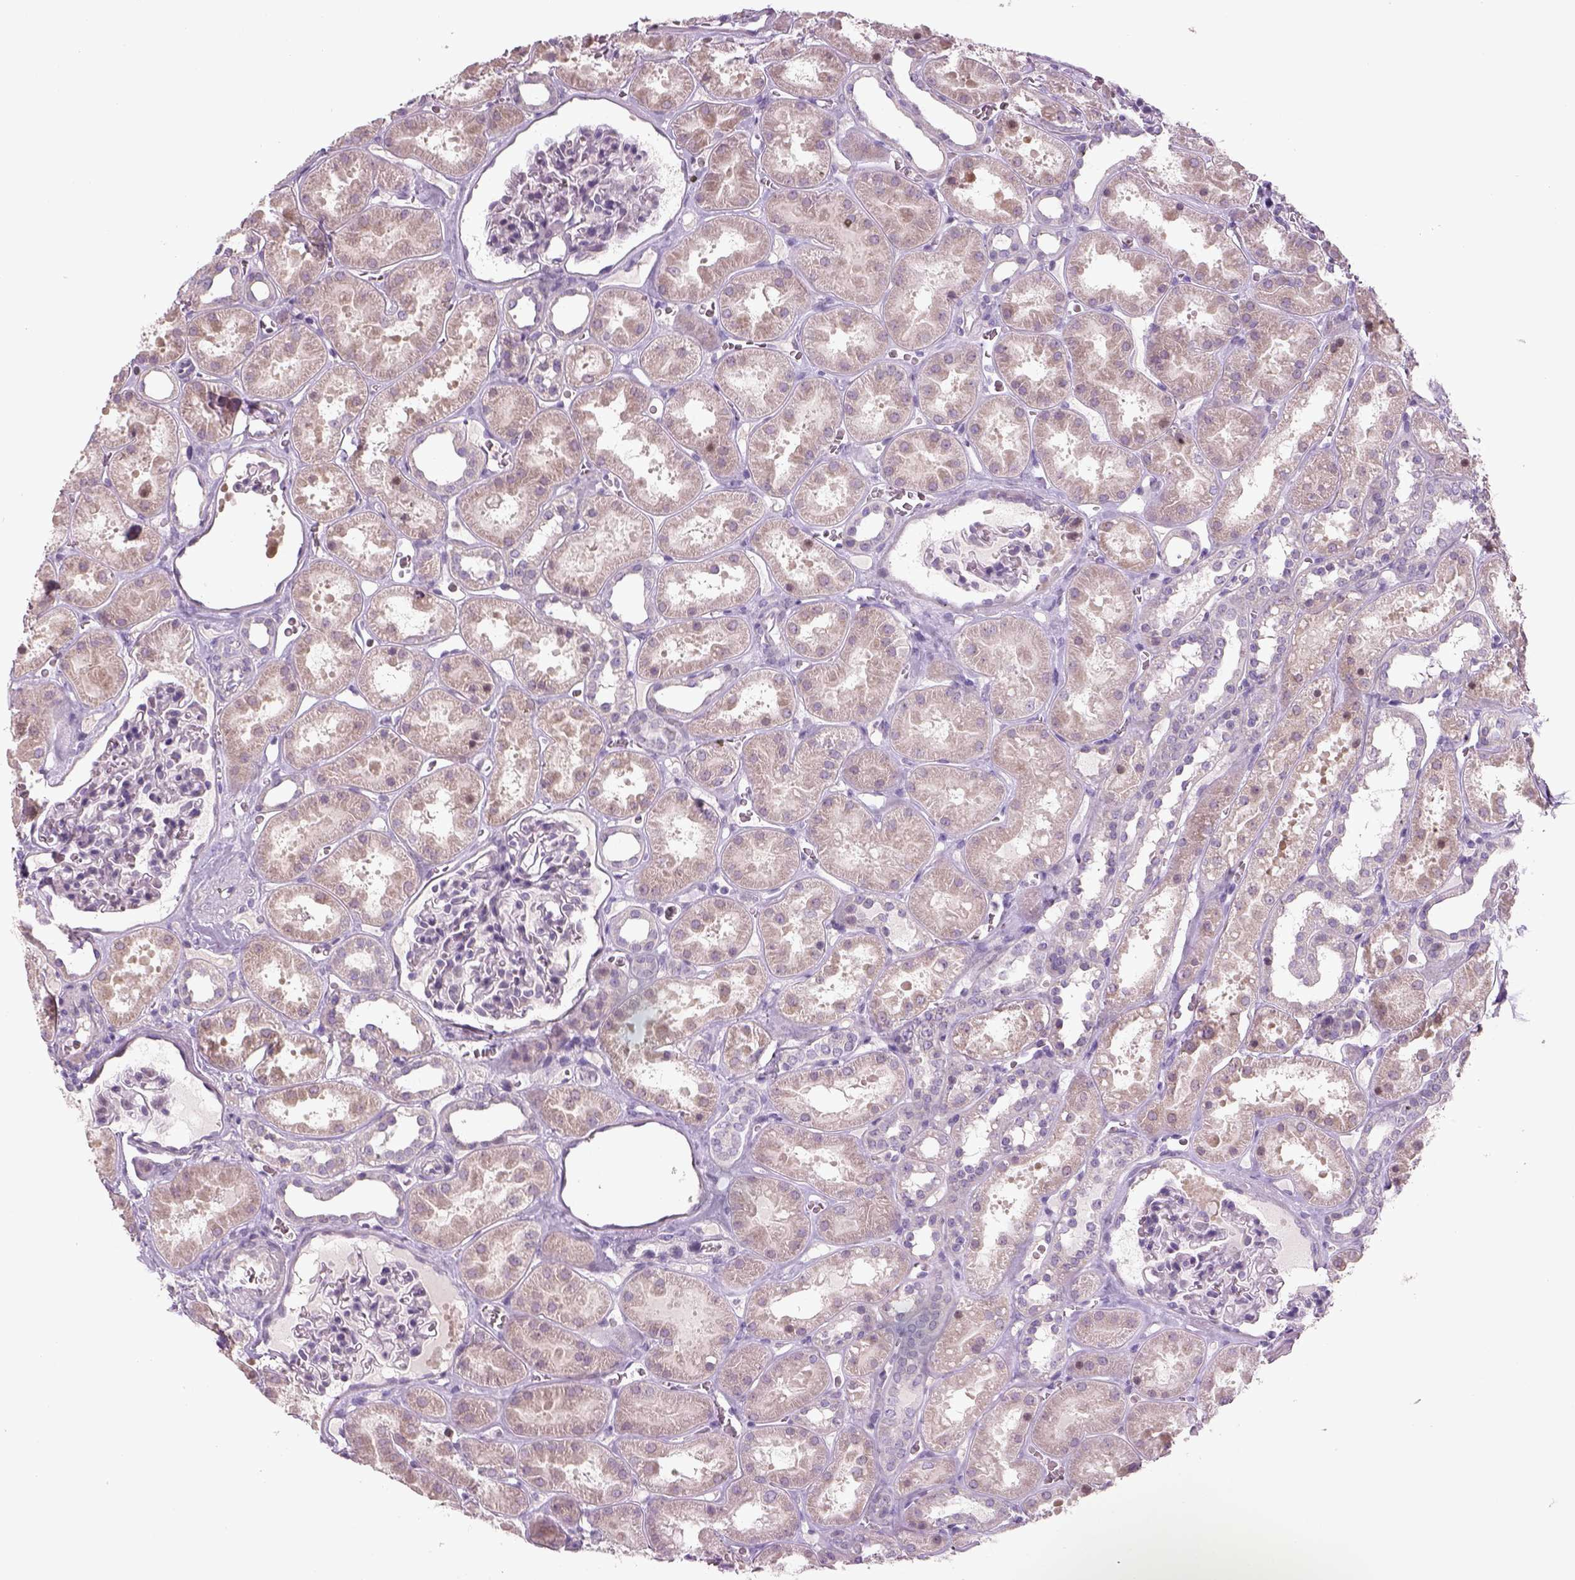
{"staining": {"intensity": "negative", "quantity": "none", "location": "none"}, "tissue": "kidney", "cell_type": "Cells in glomeruli", "image_type": "normal", "snomed": [{"axis": "morphology", "description": "Normal tissue, NOS"}, {"axis": "topography", "description": "Kidney"}], "caption": "A photomicrograph of human kidney is negative for staining in cells in glomeruli. The staining is performed using DAB brown chromogen with nuclei counter-stained in using hematoxylin.", "gene": "PENK", "patient": {"sex": "female", "age": 41}}